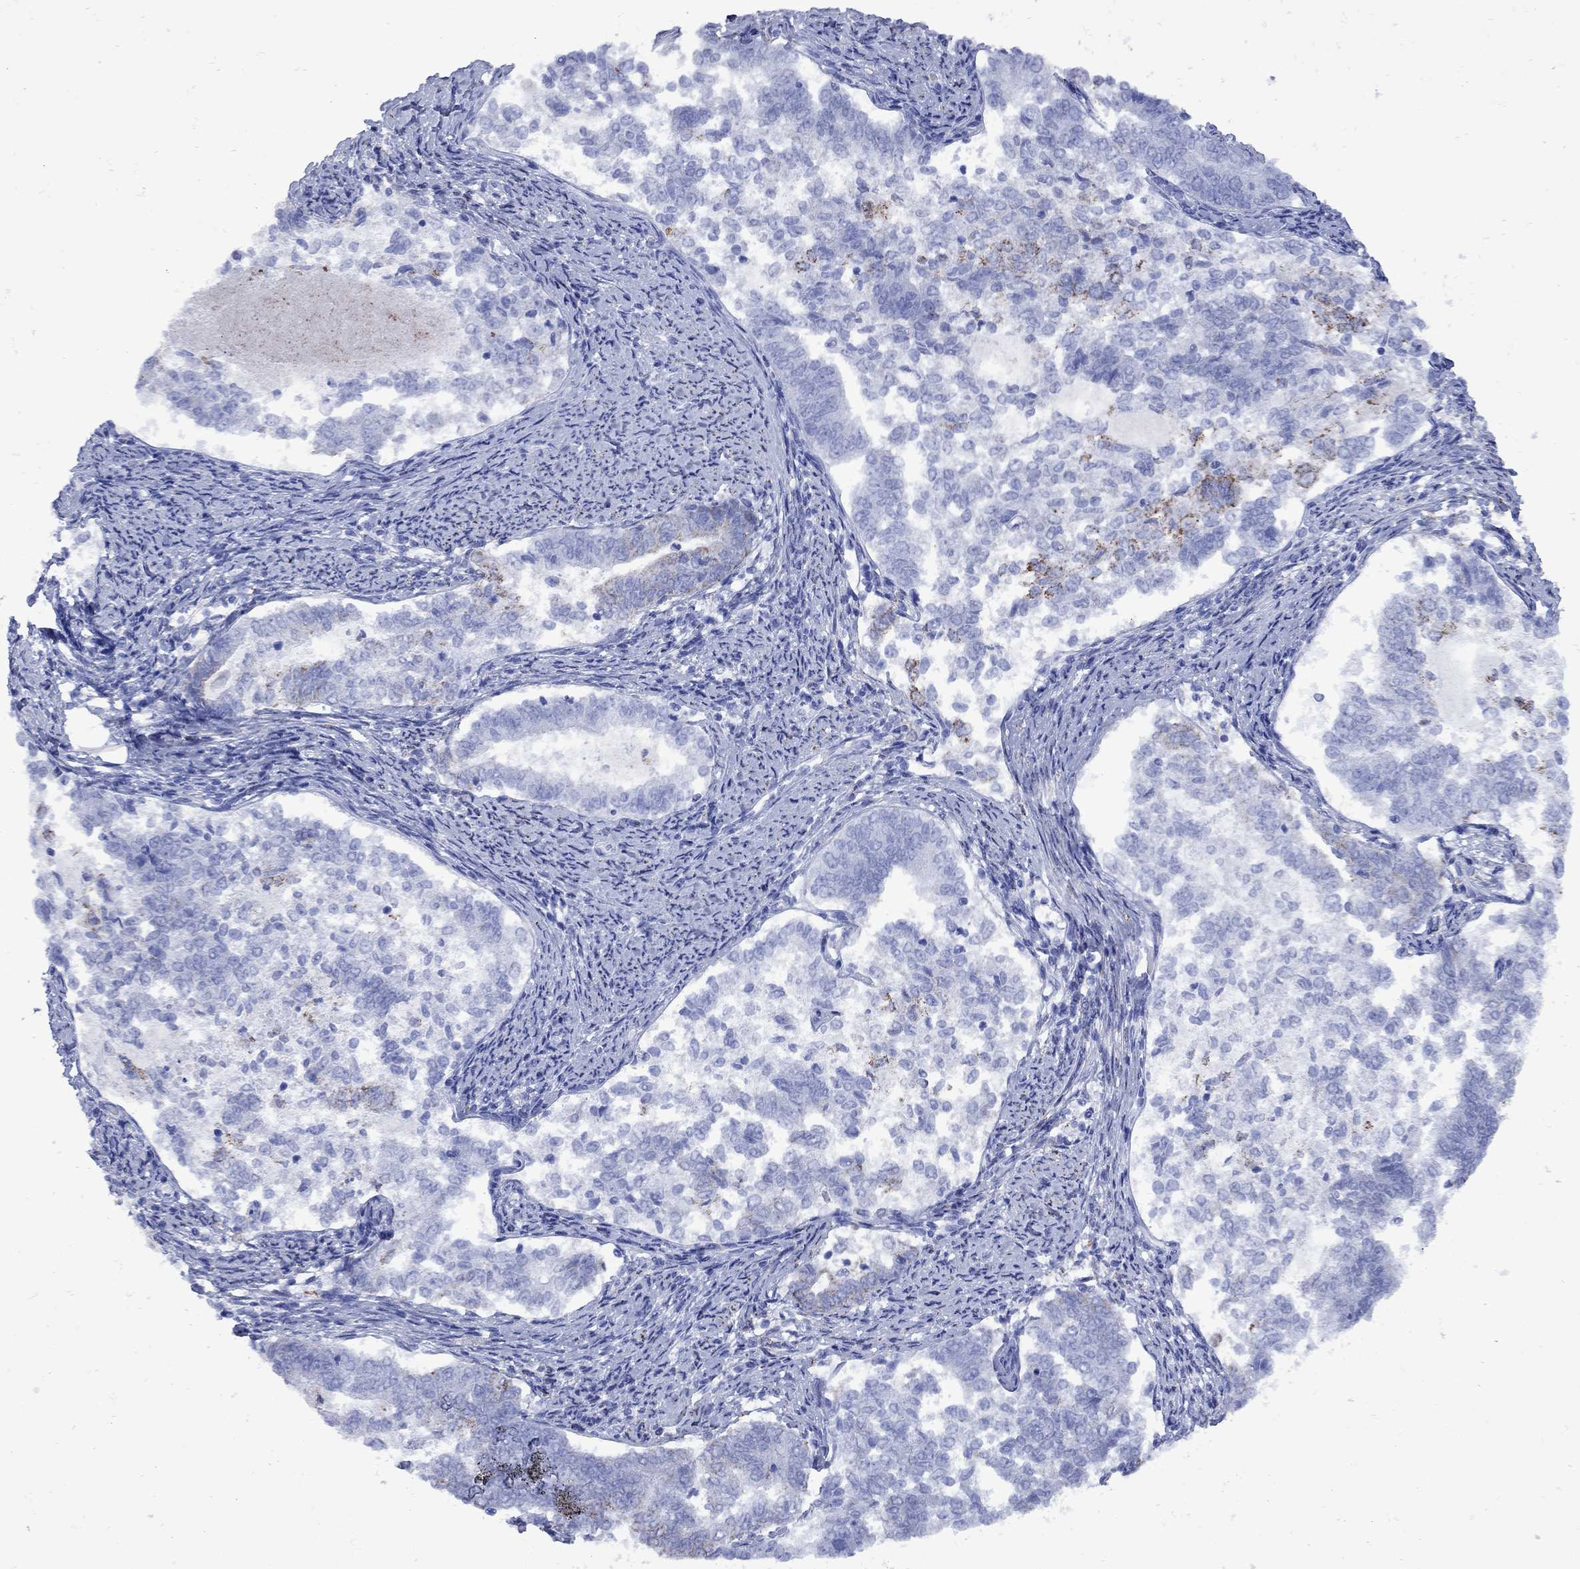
{"staining": {"intensity": "moderate", "quantity": "<25%", "location": "cytoplasmic/membranous"}, "tissue": "endometrial cancer", "cell_type": "Tumor cells", "image_type": "cancer", "snomed": [{"axis": "morphology", "description": "Adenocarcinoma, NOS"}, {"axis": "topography", "description": "Endometrium"}], "caption": "Moderate cytoplasmic/membranous staining for a protein is seen in about <25% of tumor cells of endometrial cancer (adenocarcinoma) using IHC.", "gene": "SESTD1", "patient": {"sex": "female", "age": 65}}